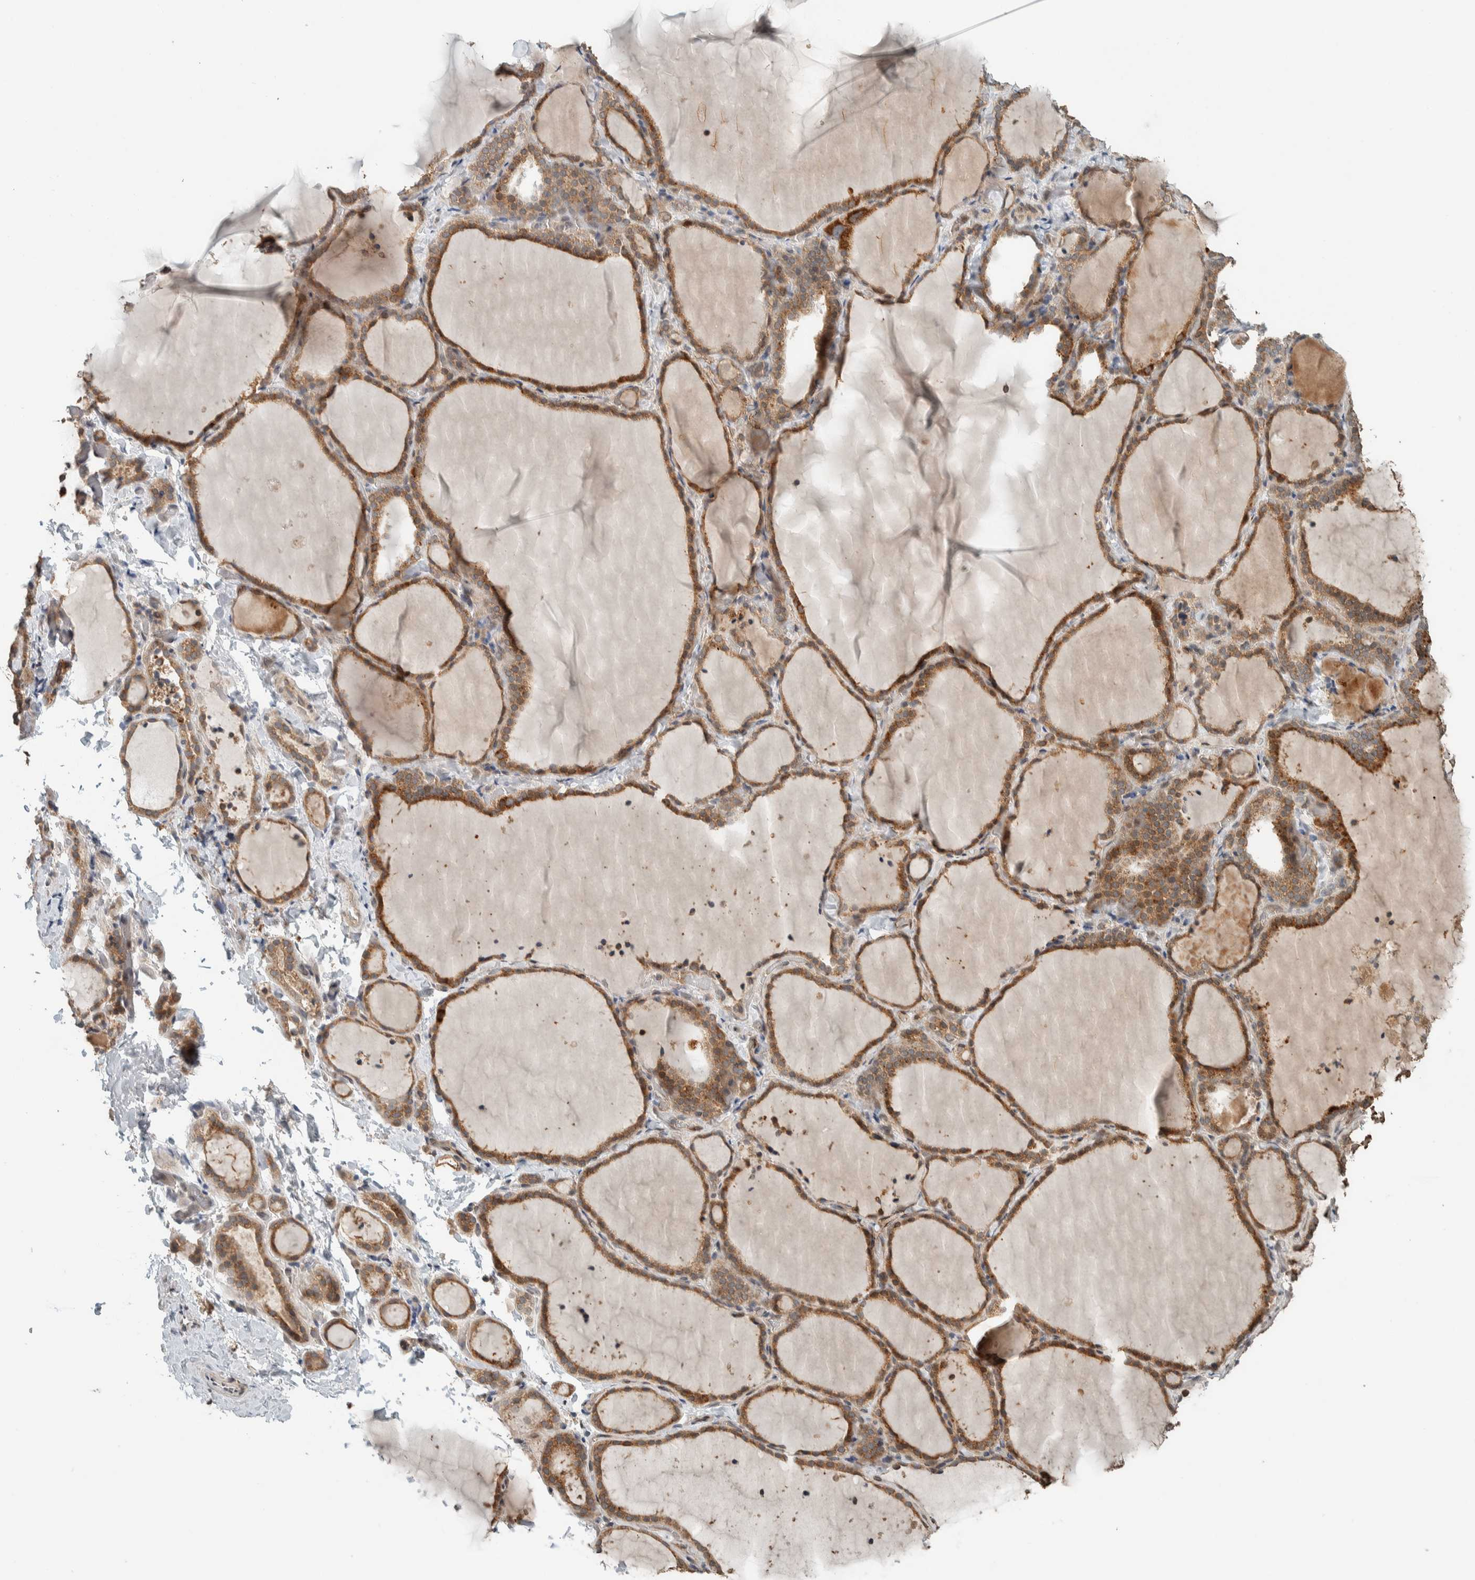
{"staining": {"intensity": "moderate", "quantity": ">75%", "location": "cytoplasmic/membranous"}, "tissue": "thyroid gland", "cell_type": "Glandular cells", "image_type": "normal", "snomed": [{"axis": "morphology", "description": "Normal tissue, NOS"}, {"axis": "topography", "description": "Thyroid gland"}], "caption": "High-power microscopy captured an immunohistochemistry image of benign thyroid gland, revealing moderate cytoplasmic/membranous staining in approximately >75% of glandular cells.", "gene": "NBR1", "patient": {"sex": "female", "age": 22}}